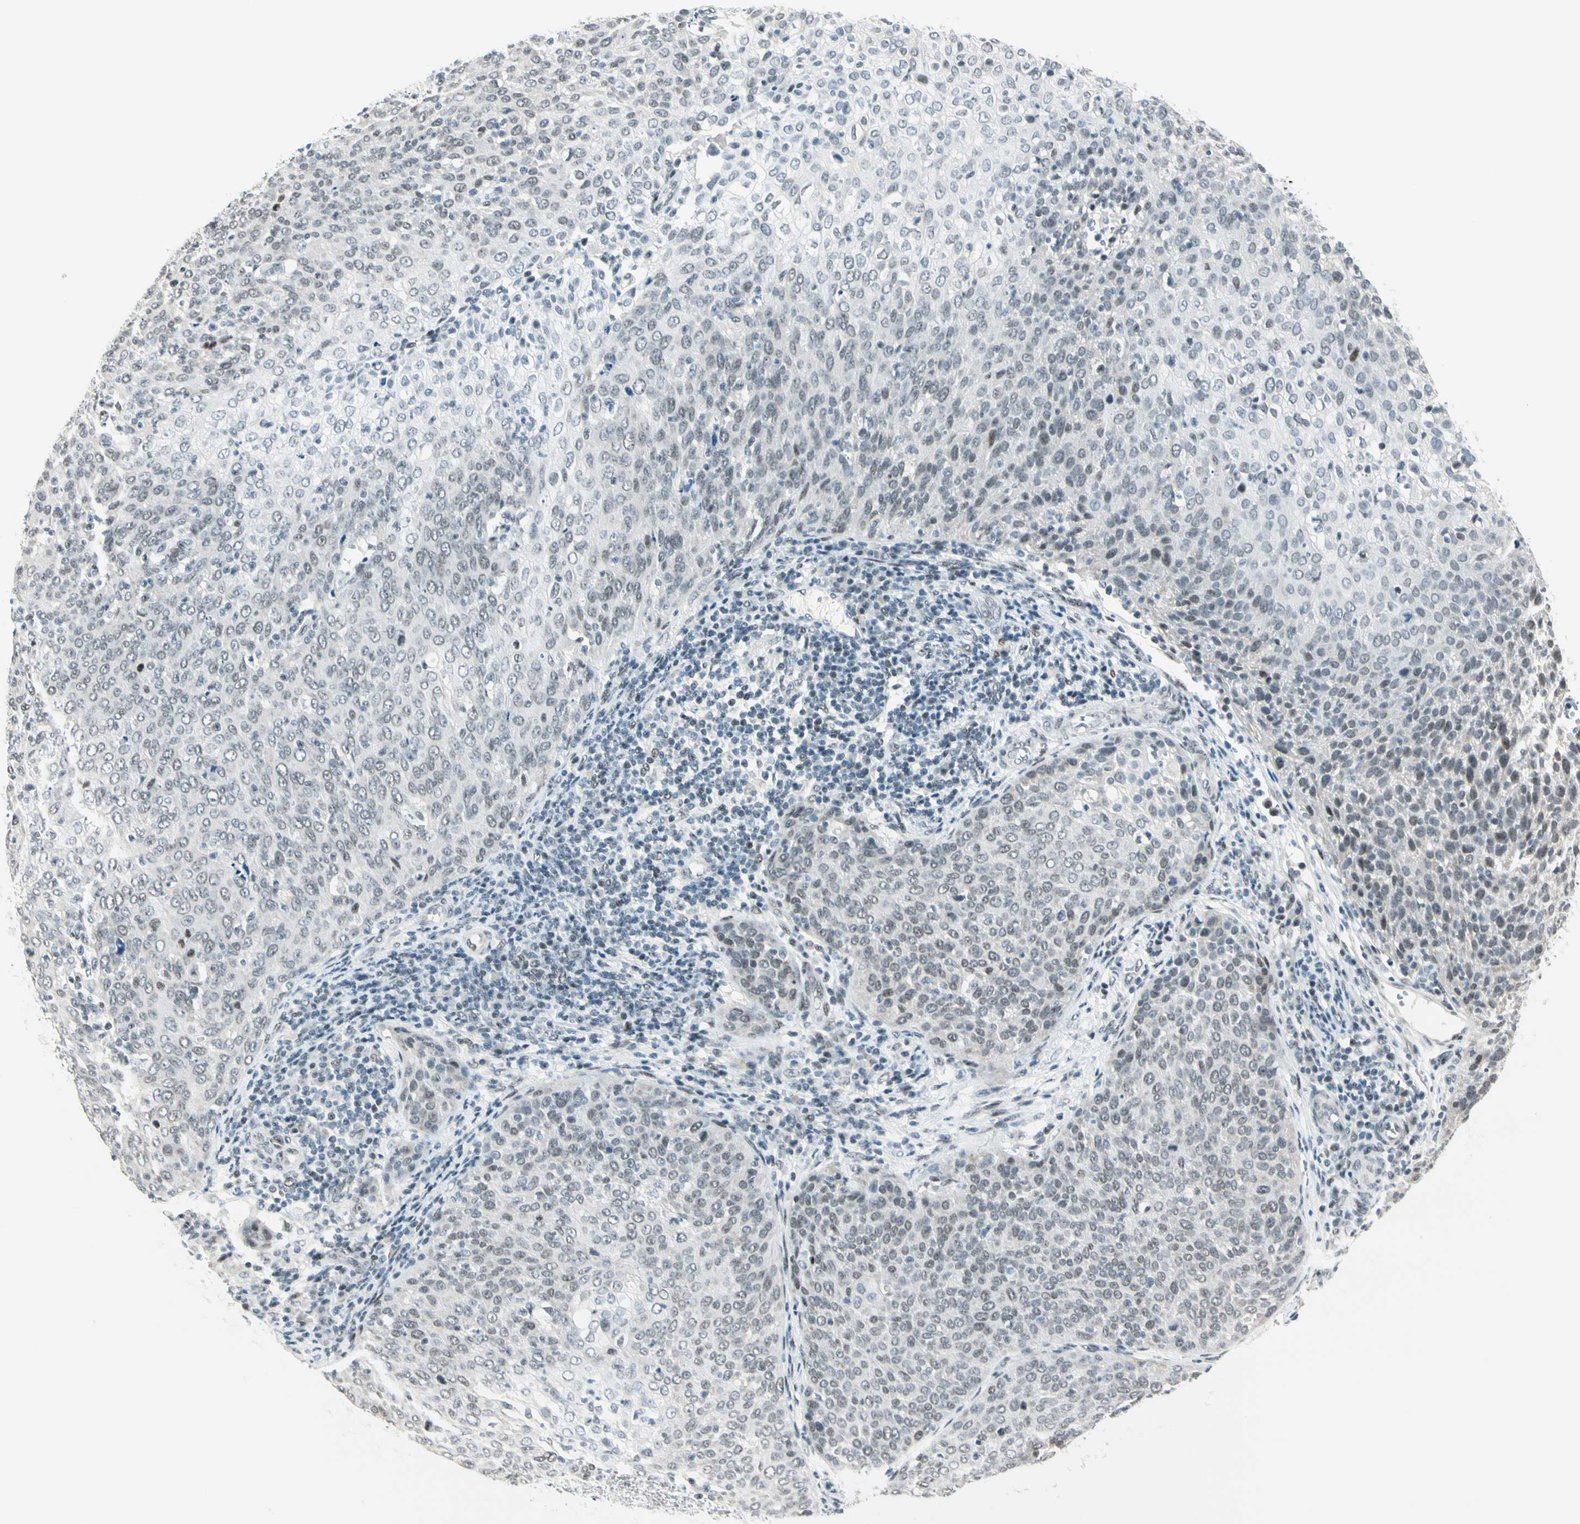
{"staining": {"intensity": "weak", "quantity": "<25%", "location": "none"}, "tissue": "cervical cancer", "cell_type": "Tumor cells", "image_type": "cancer", "snomed": [{"axis": "morphology", "description": "Squamous cell carcinoma, NOS"}, {"axis": "topography", "description": "Cervix"}], "caption": "DAB immunohistochemical staining of cervical cancer (squamous cell carcinoma) shows no significant expression in tumor cells.", "gene": "PKNOX1", "patient": {"sex": "female", "age": 38}}